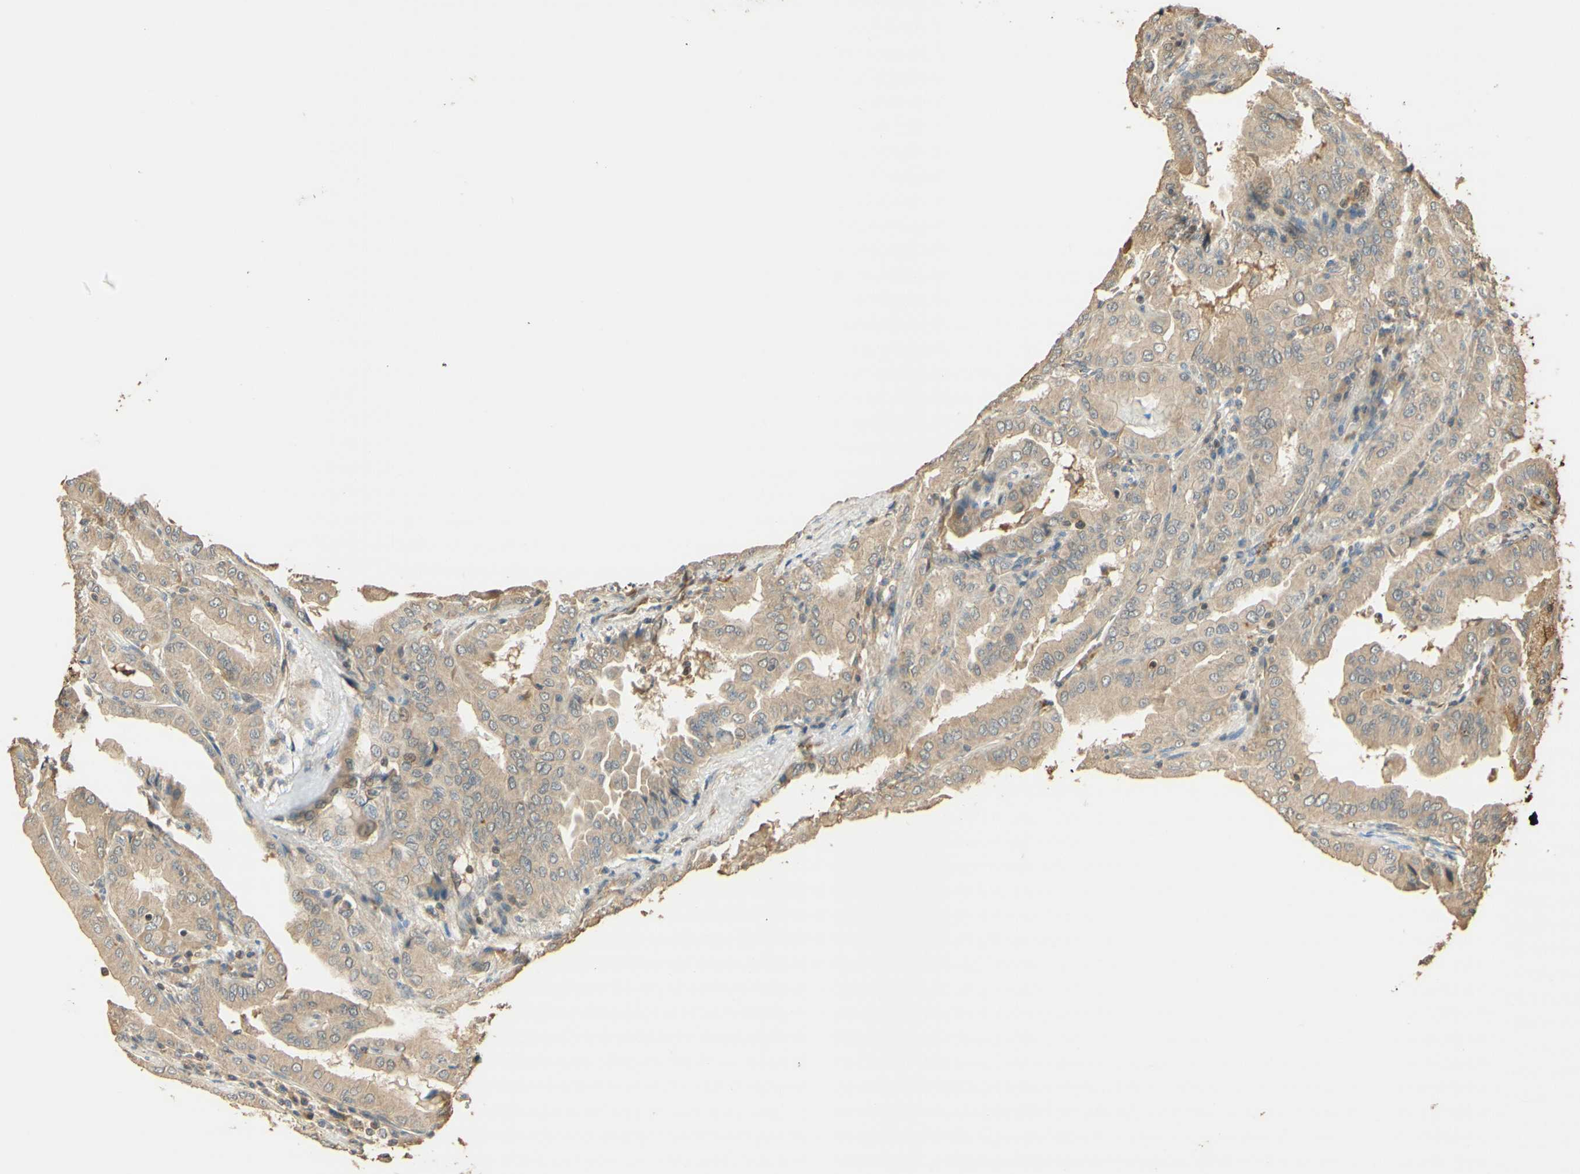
{"staining": {"intensity": "weak", "quantity": ">75%", "location": "cytoplasmic/membranous"}, "tissue": "thyroid cancer", "cell_type": "Tumor cells", "image_type": "cancer", "snomed": [{"axis": "morphology", "description": "Papillary adenocarcinoma, NOS"}, {"axis": "topography", "description": "Thyroid gland"}], "caption": "Immunohistochemical staining of human papillary adenocarcinoma (thyroid) displays low levels of weak cytoplasmic/membranous staining in approximately >75% of tumor cells.", "gene": "AGER", "patient": {"sex": "male", "age": 33}}